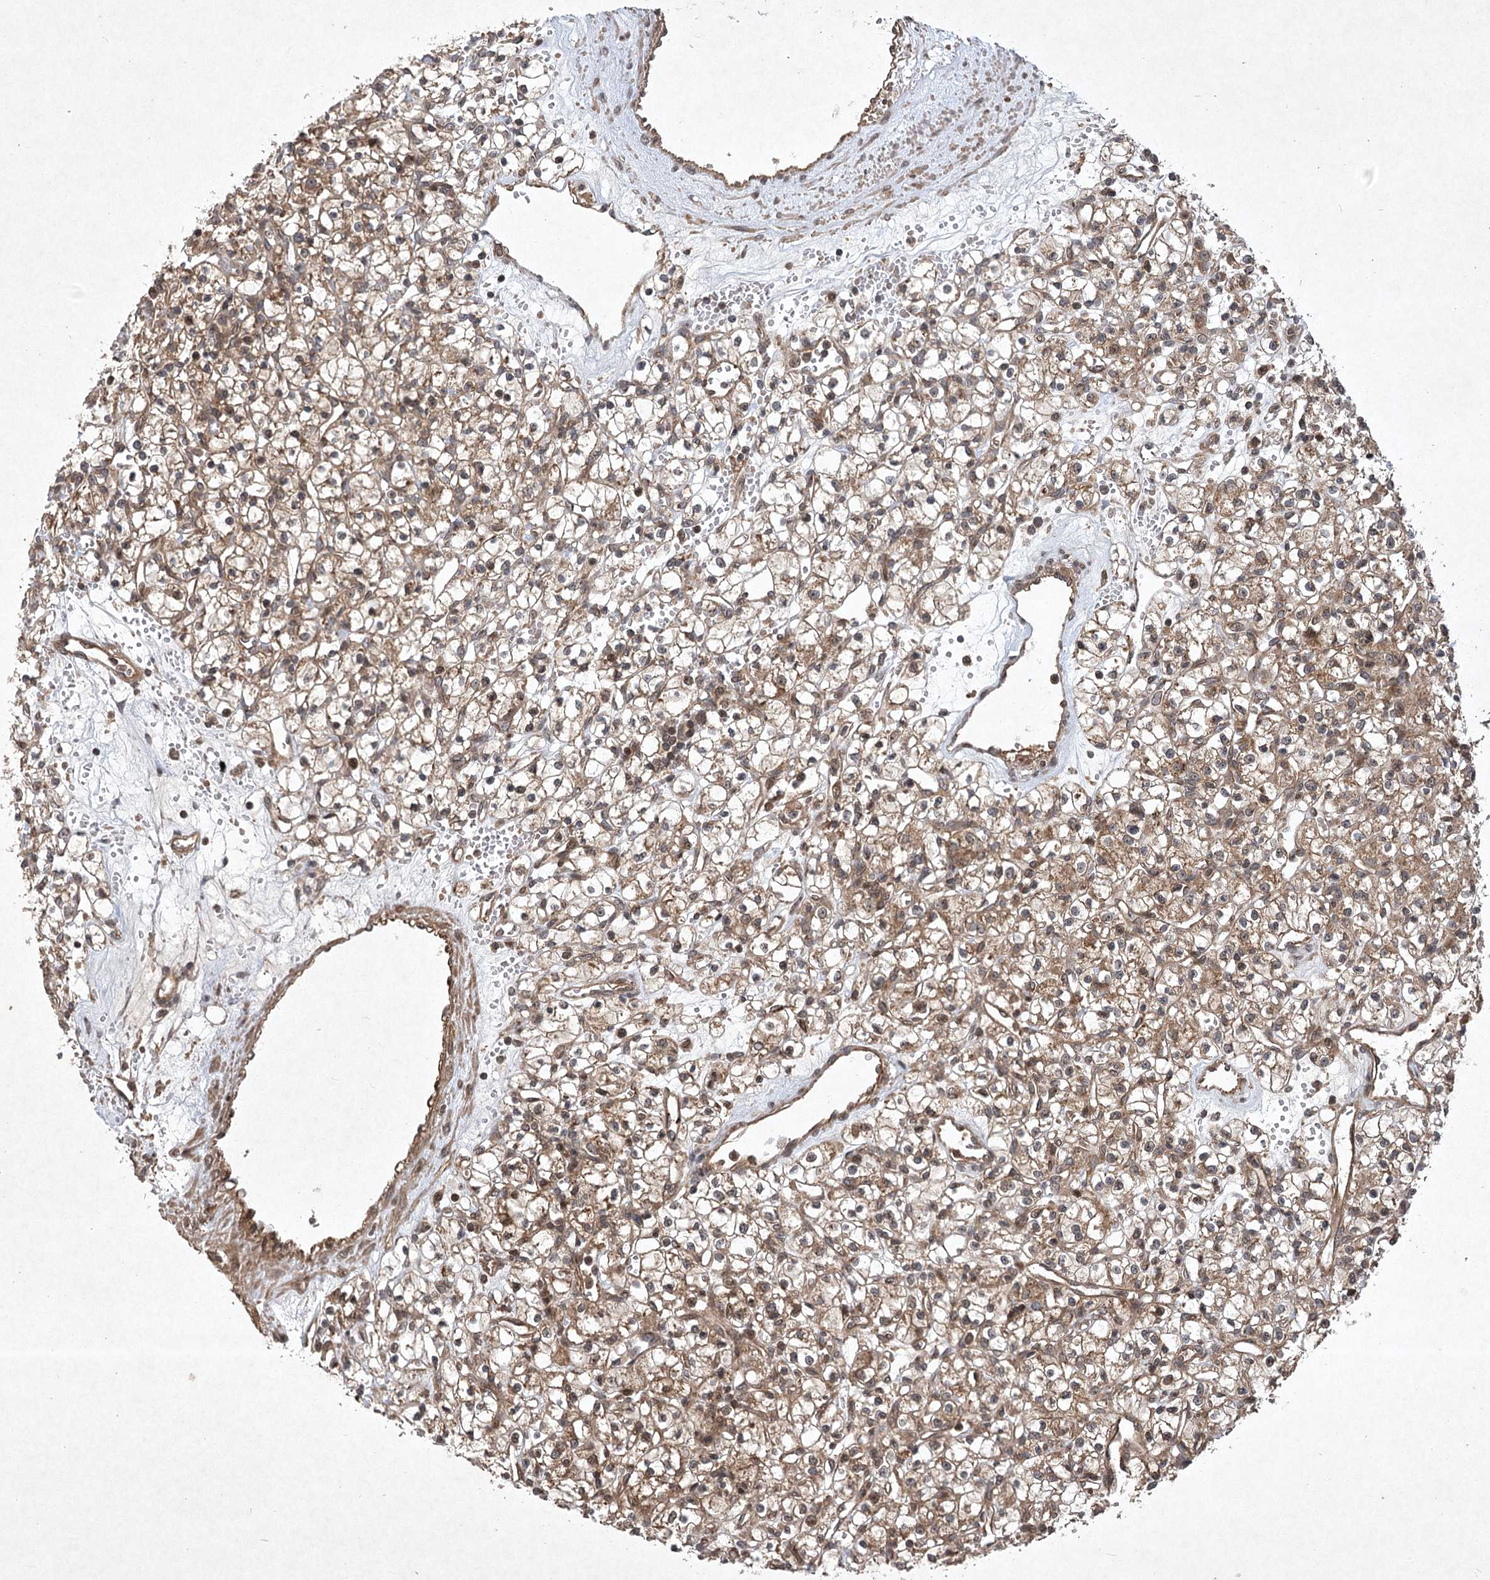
{"staining": {"intensity": "moderate", "quantity": ">75%", "location": "cytoplasmic/membranous"}, "tissue": "renal cancer", "cell_type": "Tumor cells", "image_type": "cancer", "snomed": [{"axis": "morphology", "description": "Adenocarcinoma, NOS"}, {"axis": "topography", "description": "Kidney"}], "caption": "The immunohistochemical stain shows moderate cytoplasmic/membranous expression in tumor cells of renal cancer tissue.", "gene": "INSIG2", "patient": {"sex": "female", "age": 59}}